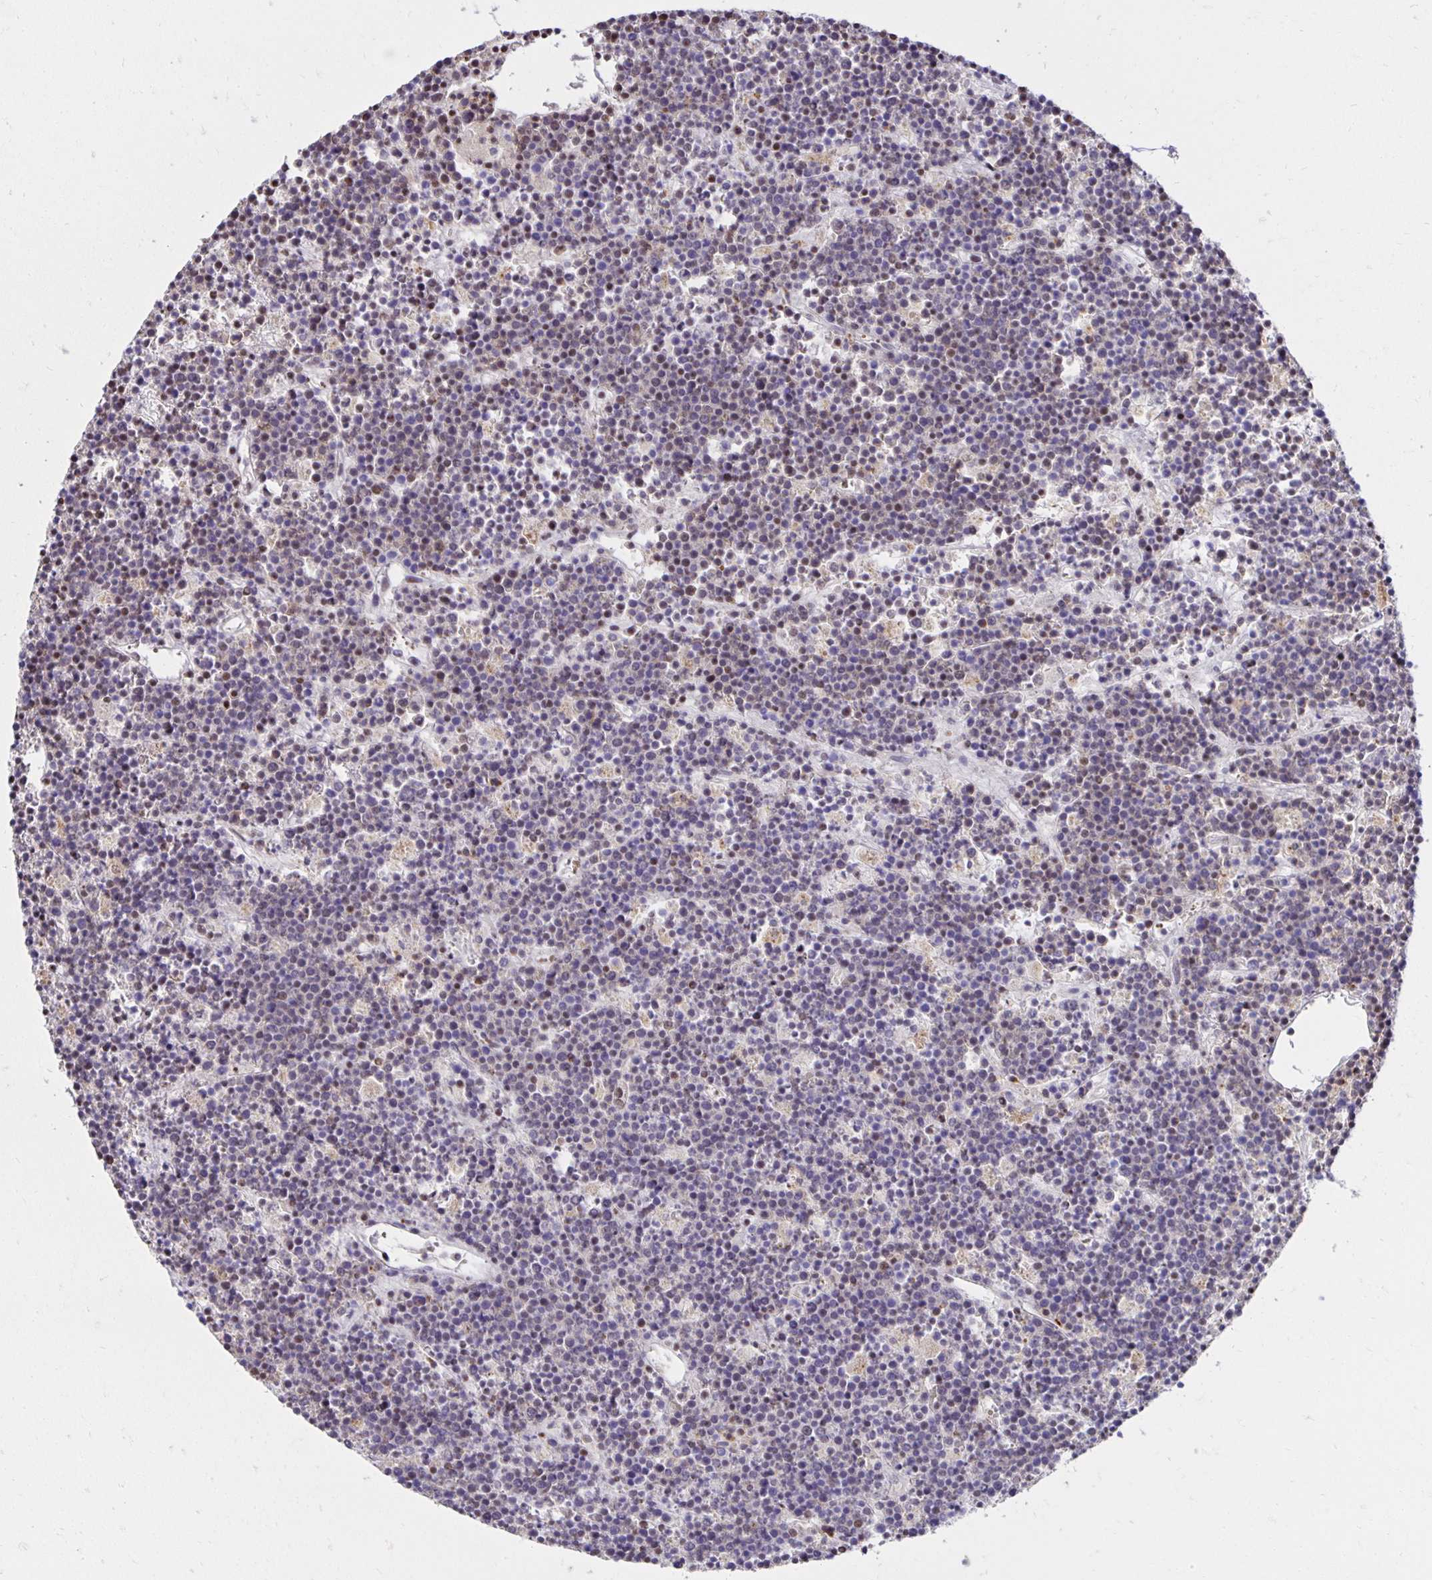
{"staining": {"intensity": "moderate", "quantity": "25%-75%", "location": "nuclear"}, "tissue": "lymphoma", "cell_type": "Tumor cells", "image_type": "cancer", "snomed": [{"axis": "morphology", "description": "Malignant lymphoma, non-Hodgkin's type, High grade"}, {"axis": "topography", "description": "Ovary"}], "caption": "This is an image of IHC staining of lymphoma, which shows moderate positivity in the nuclear of tumor cells.", "gene": "ZNF579", "patient": {"sex": "female", "age": 56}}